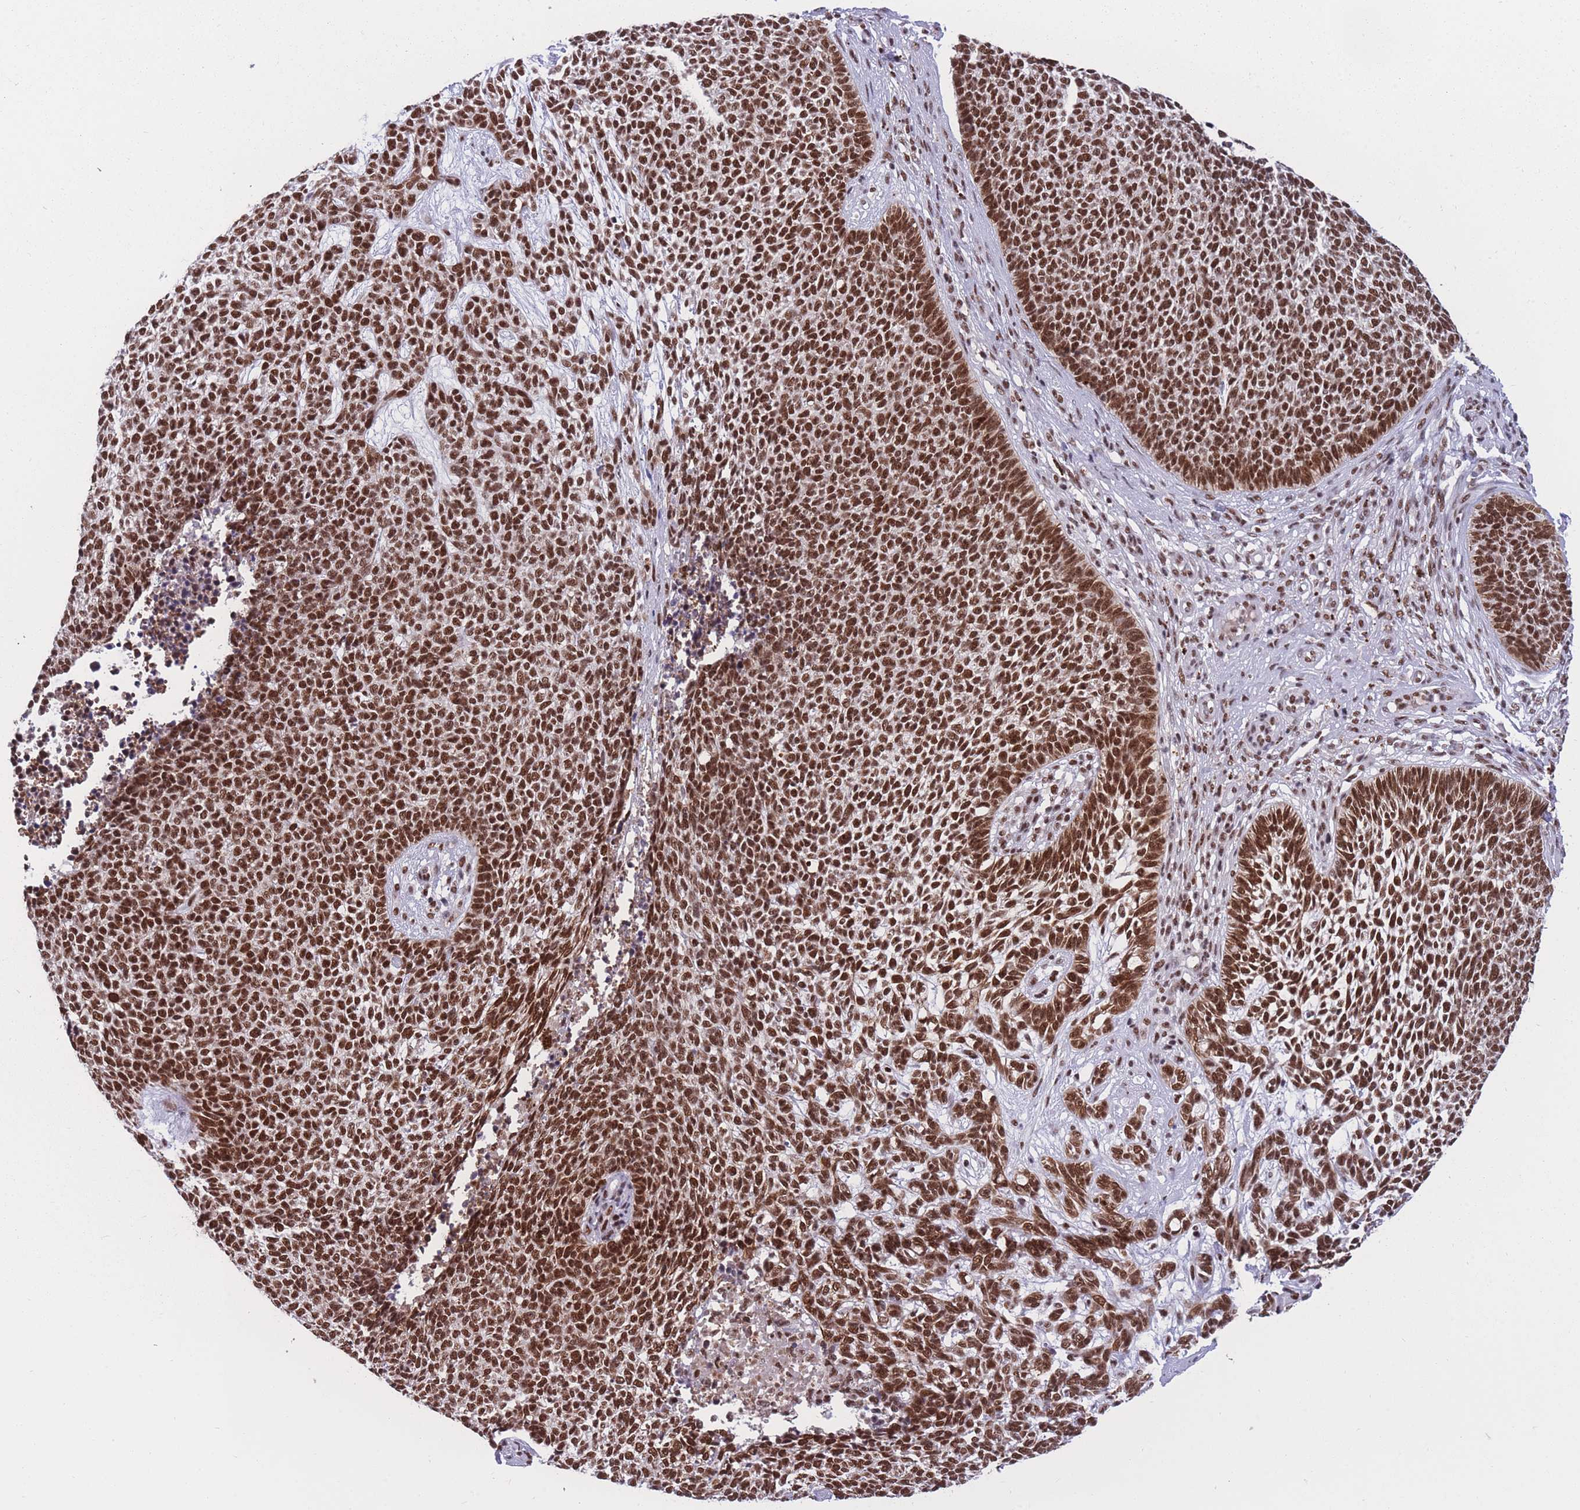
{"staining": {"intensity": "strong", "quantity": ">75%", "location": "cytoplasmic/membranous,nuclear"}, "tissue": "skin cancer", "cell_type": "Tumor cells", "image_type": "cancer", "snomed": [{"axis": "morphology", "description": "Basal cell carcinoma"}, {"axis": "topography", "description": "Skin"}], "caption": "Strong cytoplasmic/membranous and nuclear positivity is present in about >75% of tumor cells in skin basal cell carcinoma.", "gene": "PRPF19", "patient": {"sex": "female", "age": 84}}